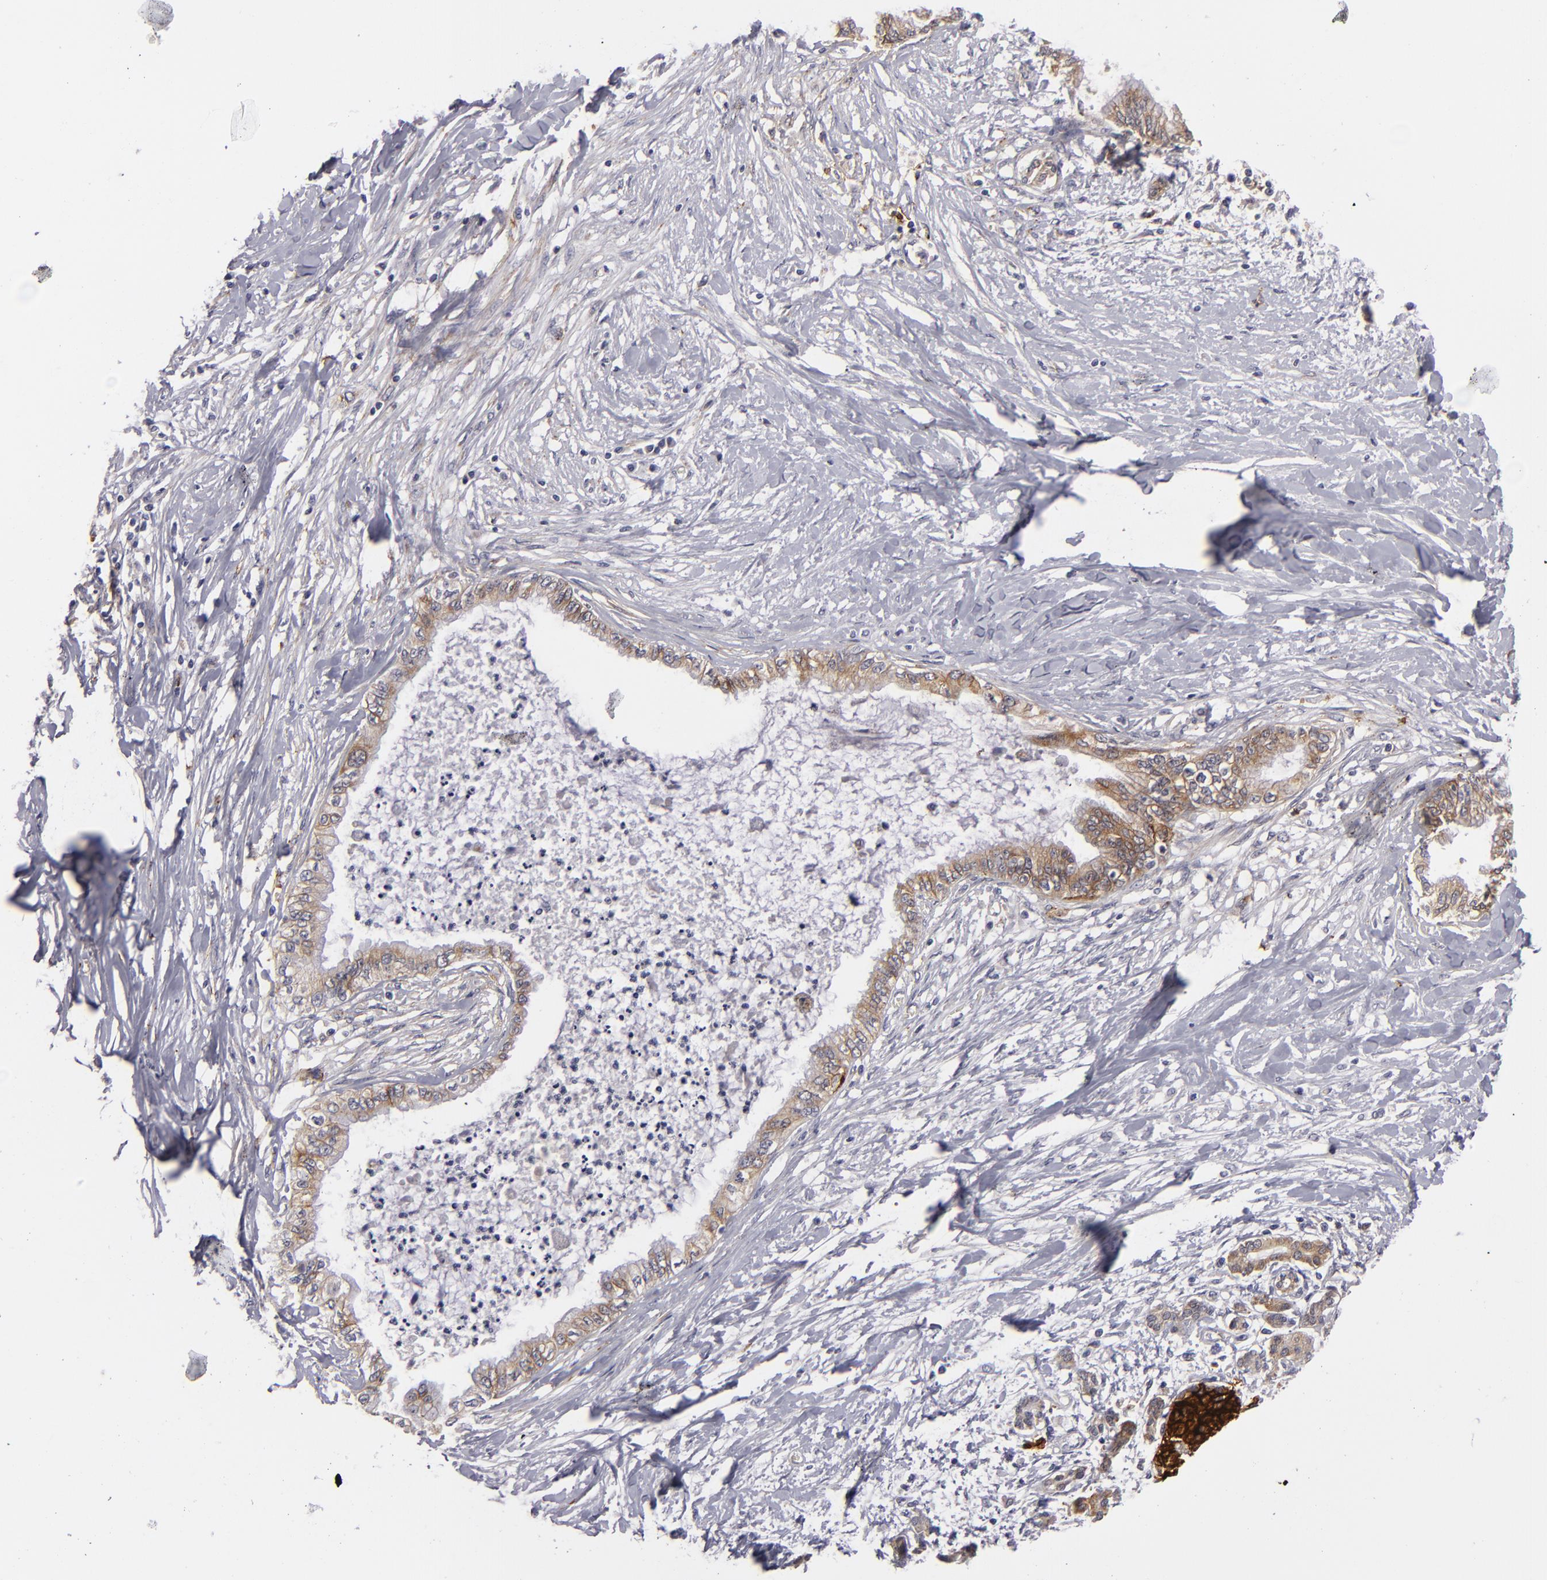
{"staining": {"intensity": "weak", "quantity": "25%-75%", "location": "cytoplasmic/membranous"}, "tissue": "pancreatic cancer", "cell_type": "Tumor cells", "image_type": "cancer", "snomed": [{"axis": "morphology", "description": "Adenocarcinoma, NOS"}, {"axis": "topography", "description": "Pancreas"}], "caption": "Immunohistochemical staining of pancreatic cancer (adenocarcinoma) exhibits low levels of weak cytoplasmic/membranous protein expression in approximately 25%-75% of tumor cells.", "gene": "ALCAM", "patient": {"sex": "female", "age": 64}}